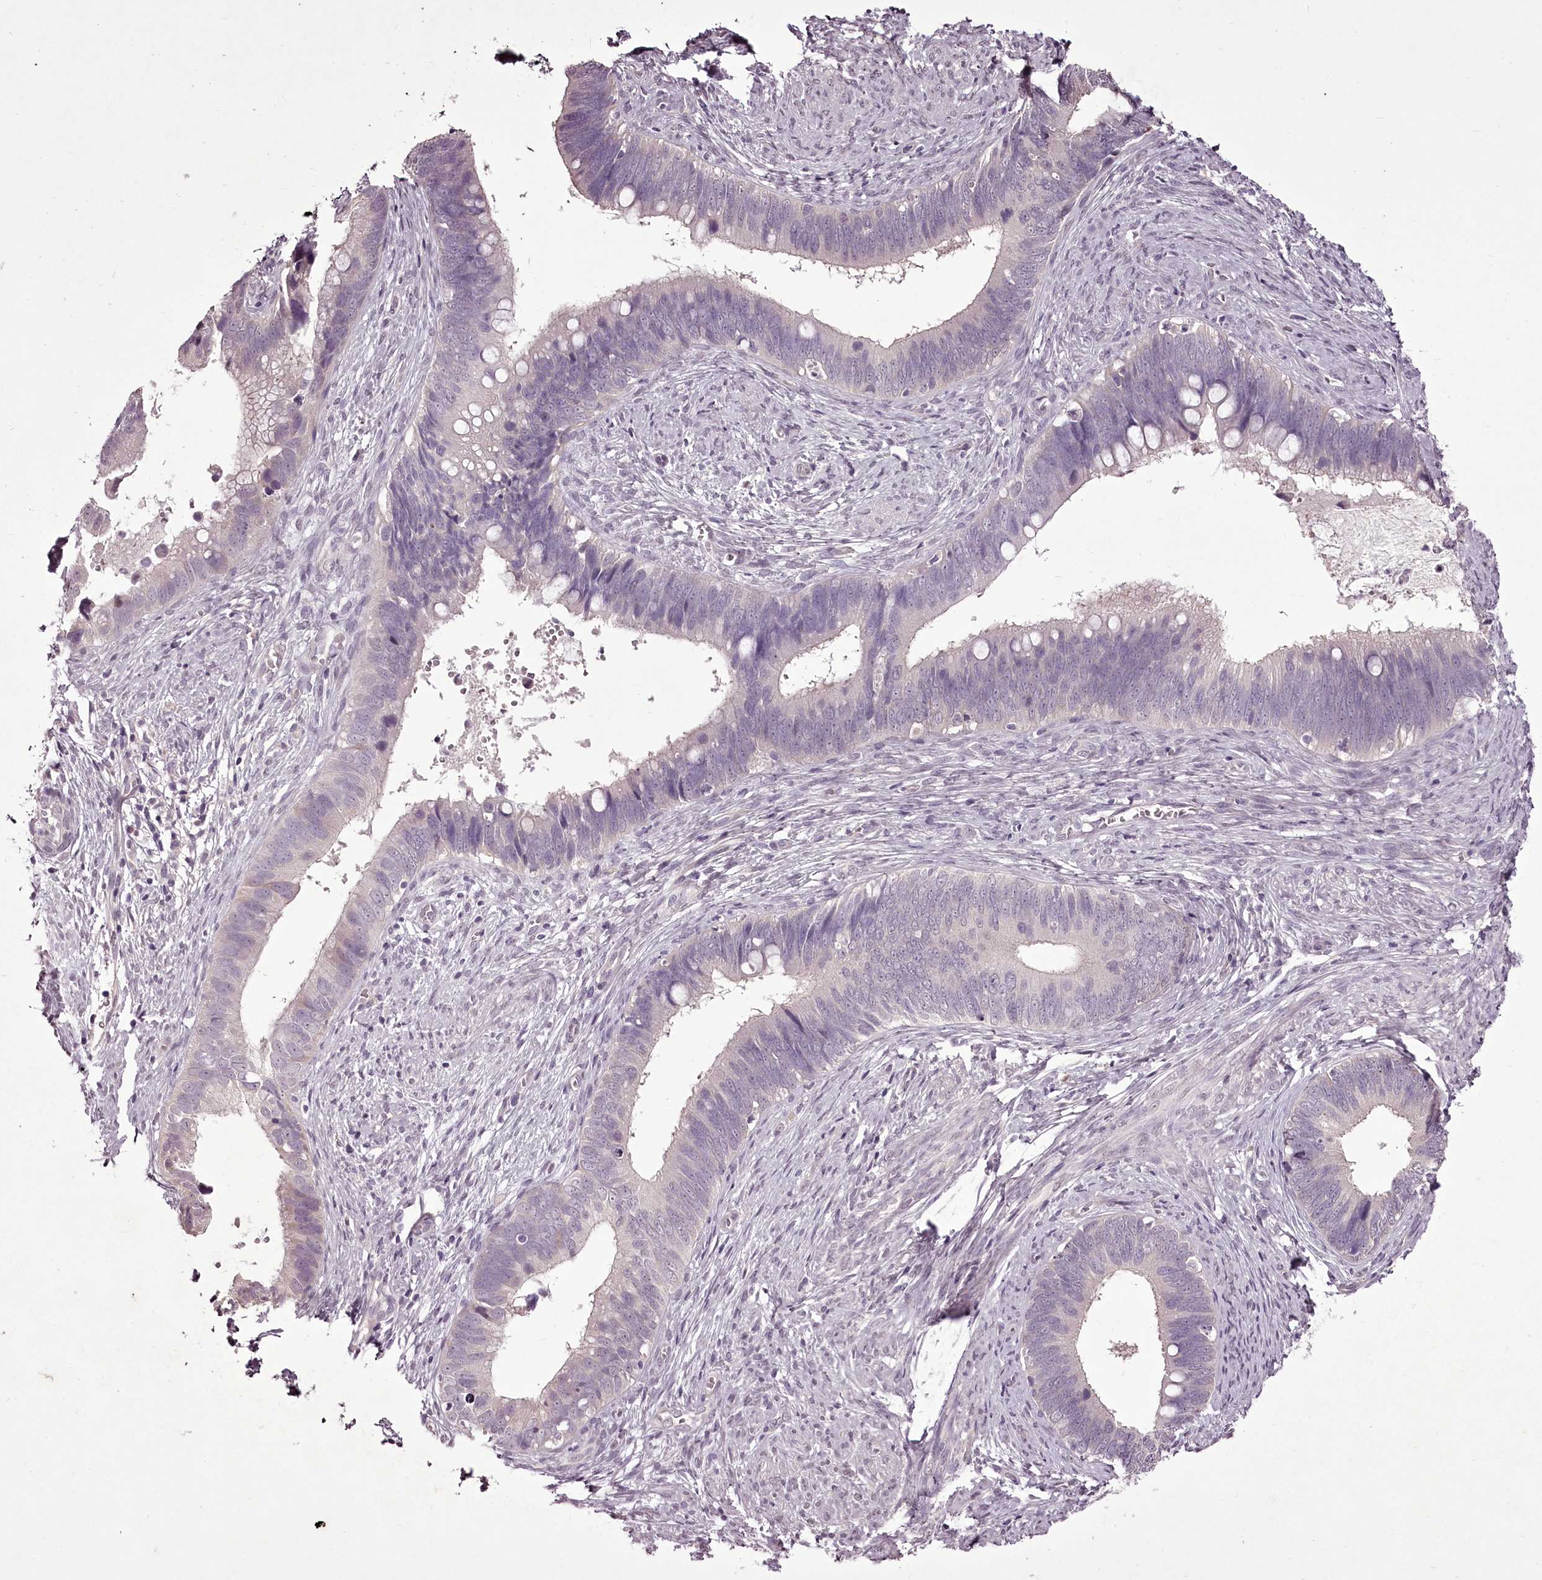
{"staining": {"intensity": "negative", "quantity": "none", "location": "none"}, "tissue": "cervical cancer", "cell_type": "Tumor cells", "image_type": "cancer", "snomed": [{"axis": "morphology", "description": "Adenocarcinoma, NOS"}, {"axis": "topography", "description": "Cervix"}], "caption": "IHC of human adenocarcinoma (cervical) demonstrates no staining in tumor cells. (DAB immunohistochemistry (IHC), high magnification).", "gene": "C1orf56", "patient": {"sex": "female", "age": 42}}